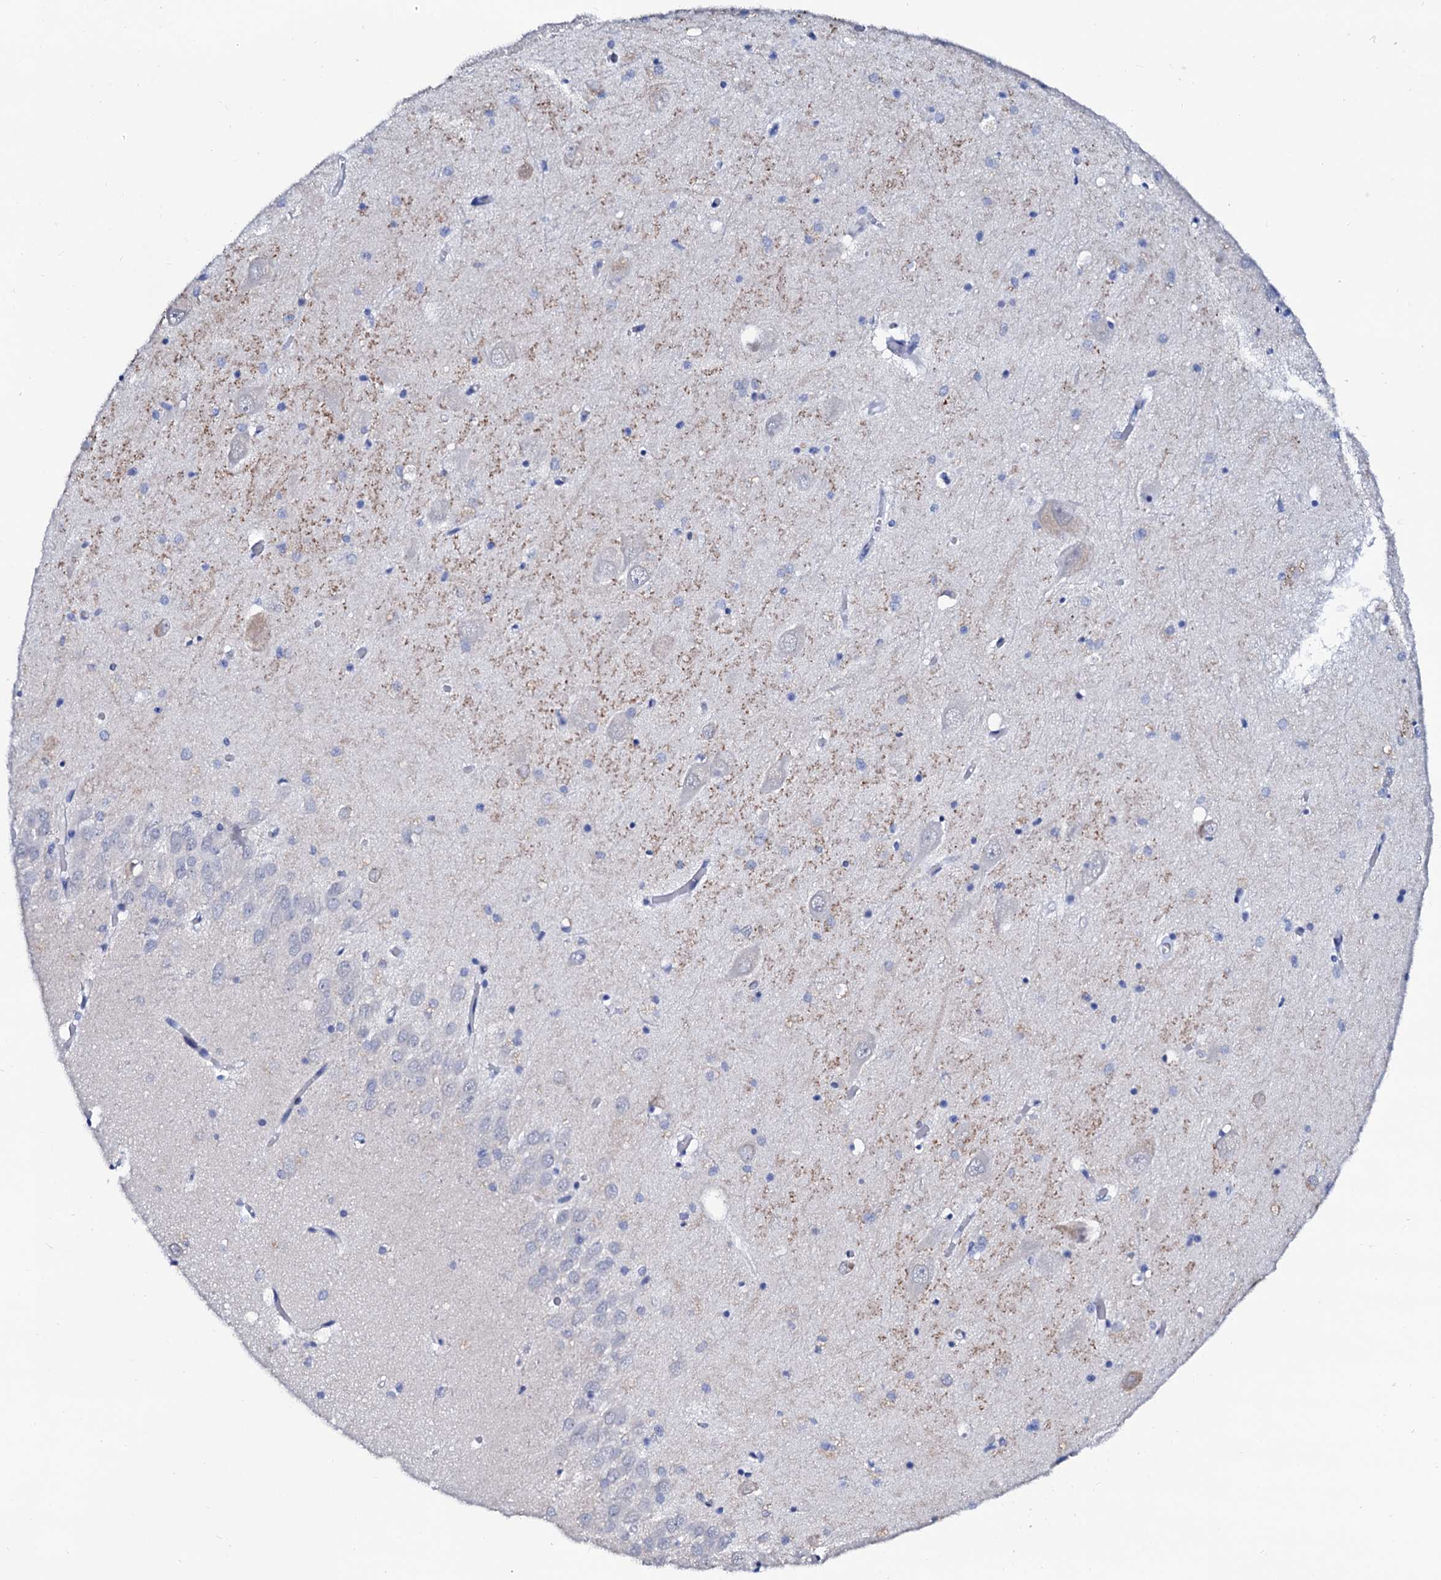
{"staining": {"intensity": "negative", "quantity": "none", "location": "none"}, "tissue": "hippocampus", "cell_type": "Glial cells", "image_type": "normal", "snomed": [{"axis": "morphology", "description": "Normal tissue, NOS"}, {"axis": "topography", "description": "Hippocampus"}], "caption": "Immunohistochemistry (IHC) of normal hippocampus exhibits no staining in glial cells. (Brightfield microscopy of DAB immunohistochemistry at high magnification).", "gene": "SPATA19", "patient": {"sex": "male", "age": 70}}